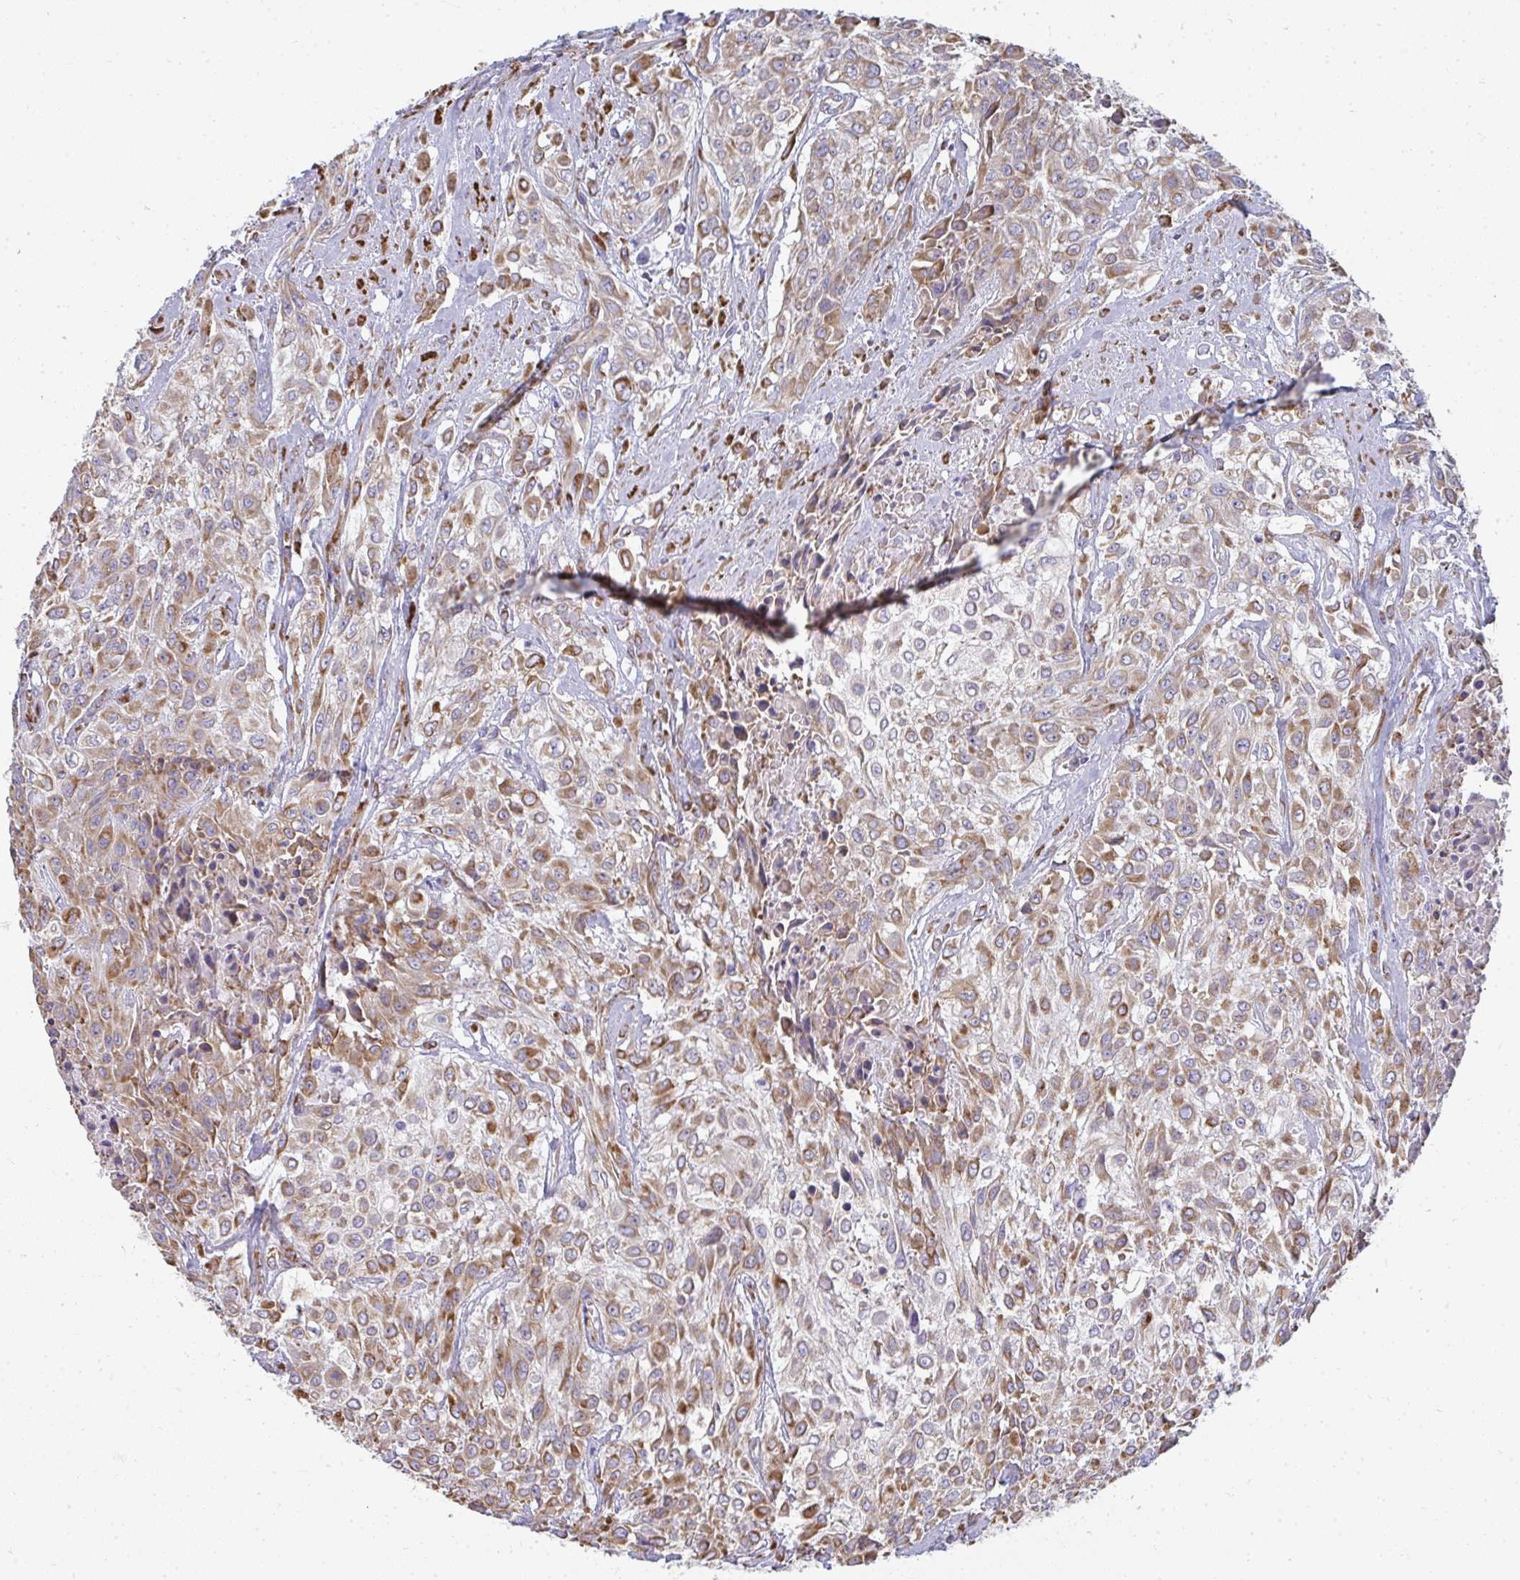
{"staining": {"intensity": "moderate", "quantity": ">75%", "location": "cytoplasmic/membranous"}, "tissue": "urothelial cancer", "cell_type": "Tumor cells", "image_type": "cancer", "snomed": [{"axis": "morphology", "description": "Urothelial carcinoma, High grade"}, {"axis": "topography", "description": "Urinary bladder"}], "caption": "Moderate cytoplasmic/membranous expression for a protein is seen in approximately >75% of tumor cells of urothelial cancer using IHC.", "gene": "SHROOM1", "patient": {"sex": "male", "age": 57}}